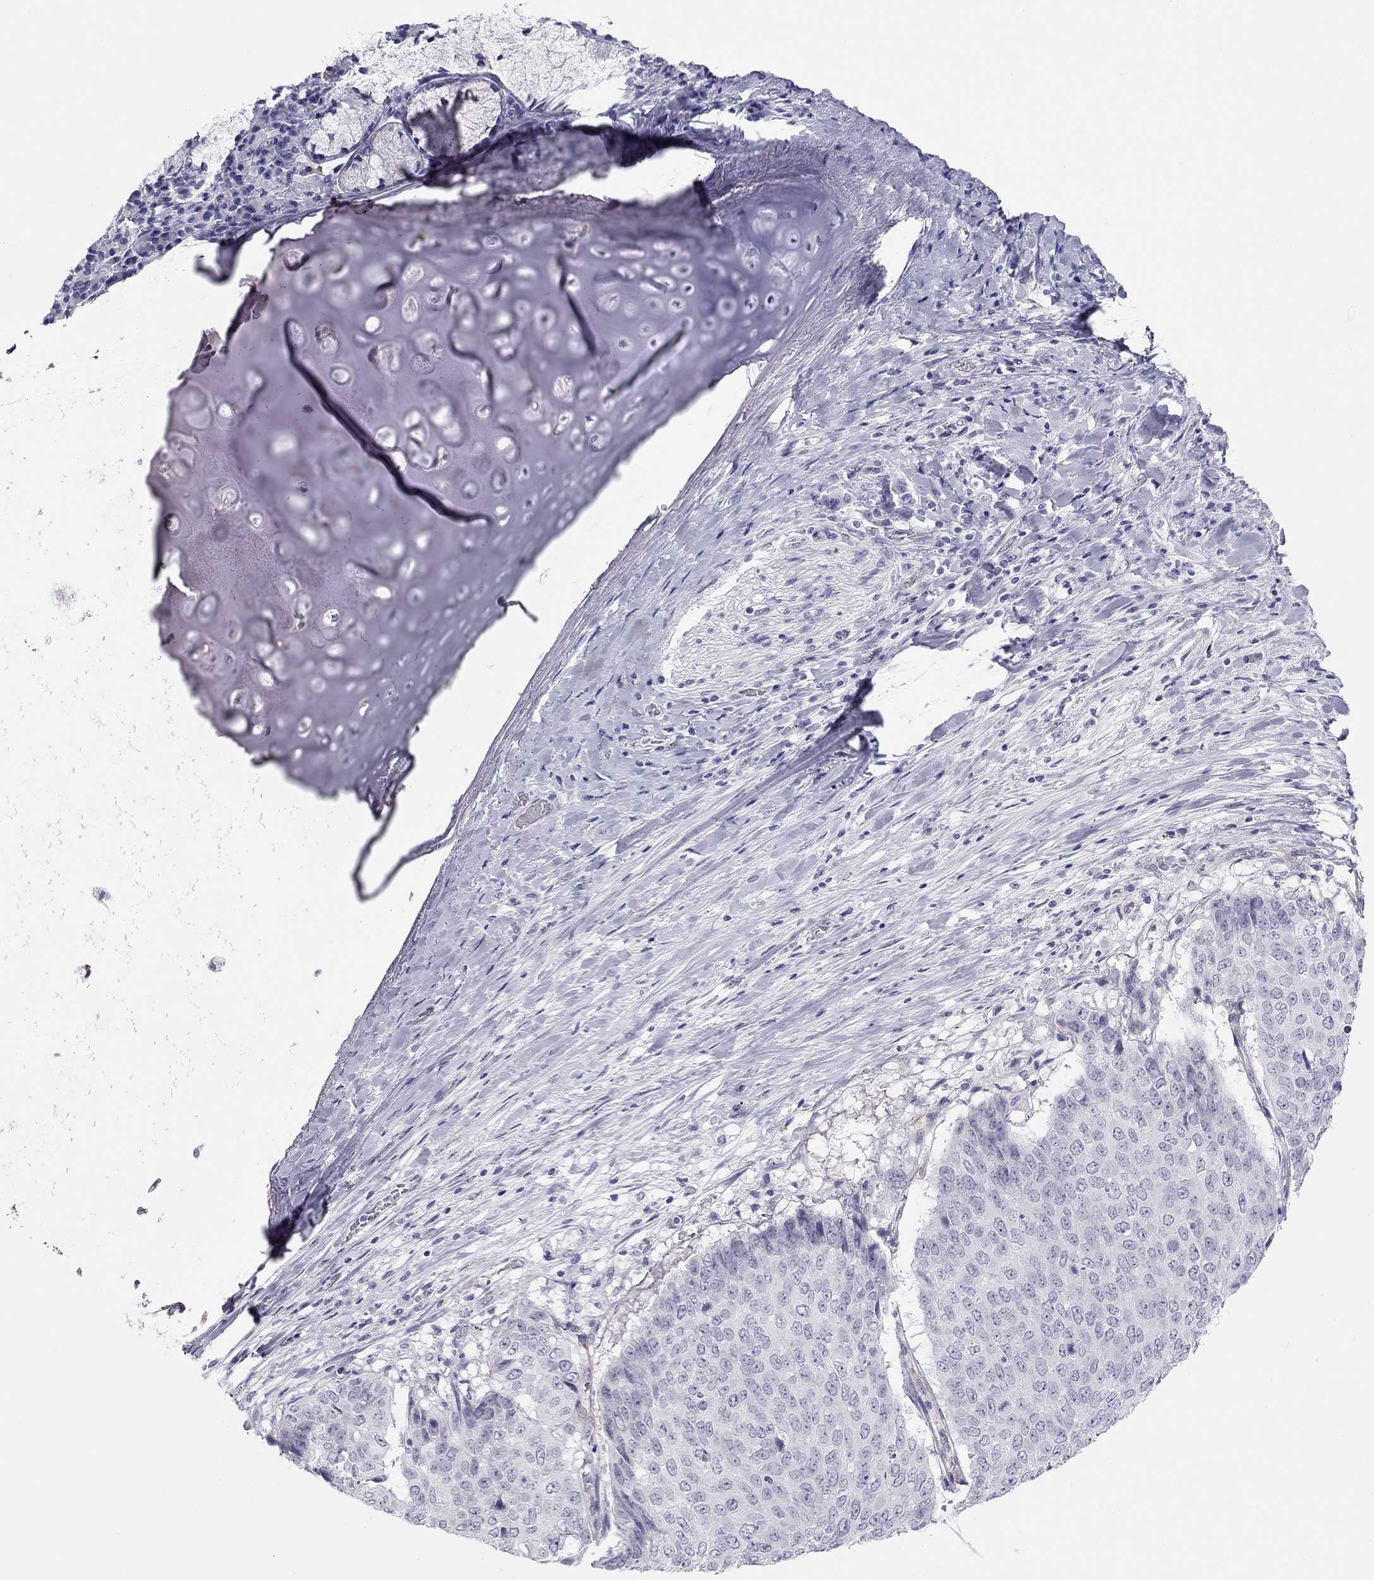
{"staining": {"intensity": "negative", "quantity": "none", "location": "none"}, "tissue": "lung cancer", "cell_type": "Tumor cells", "image_type": "cancer", "snomed": [{"axis": "morphology", "description": "Normal tissue, NOS"}, {"axis": "morphology", "description": "Squamous cell carcinoma, NOS"}, {"axis": "topography", "description": "Bronchus"}, {"axis": "topography", "description": "Lung"}], "caption": "A histopathology image of human lung squamous cell carcinoma is negative for staining in tumor cells. (Stains: DAB immunohistochemistry with hematoxylin counter stain, Microscopy: brightfield microscopy at high magnification).", "gene": "KCNV2", "patient": {"sex": "male", "age": 64}}